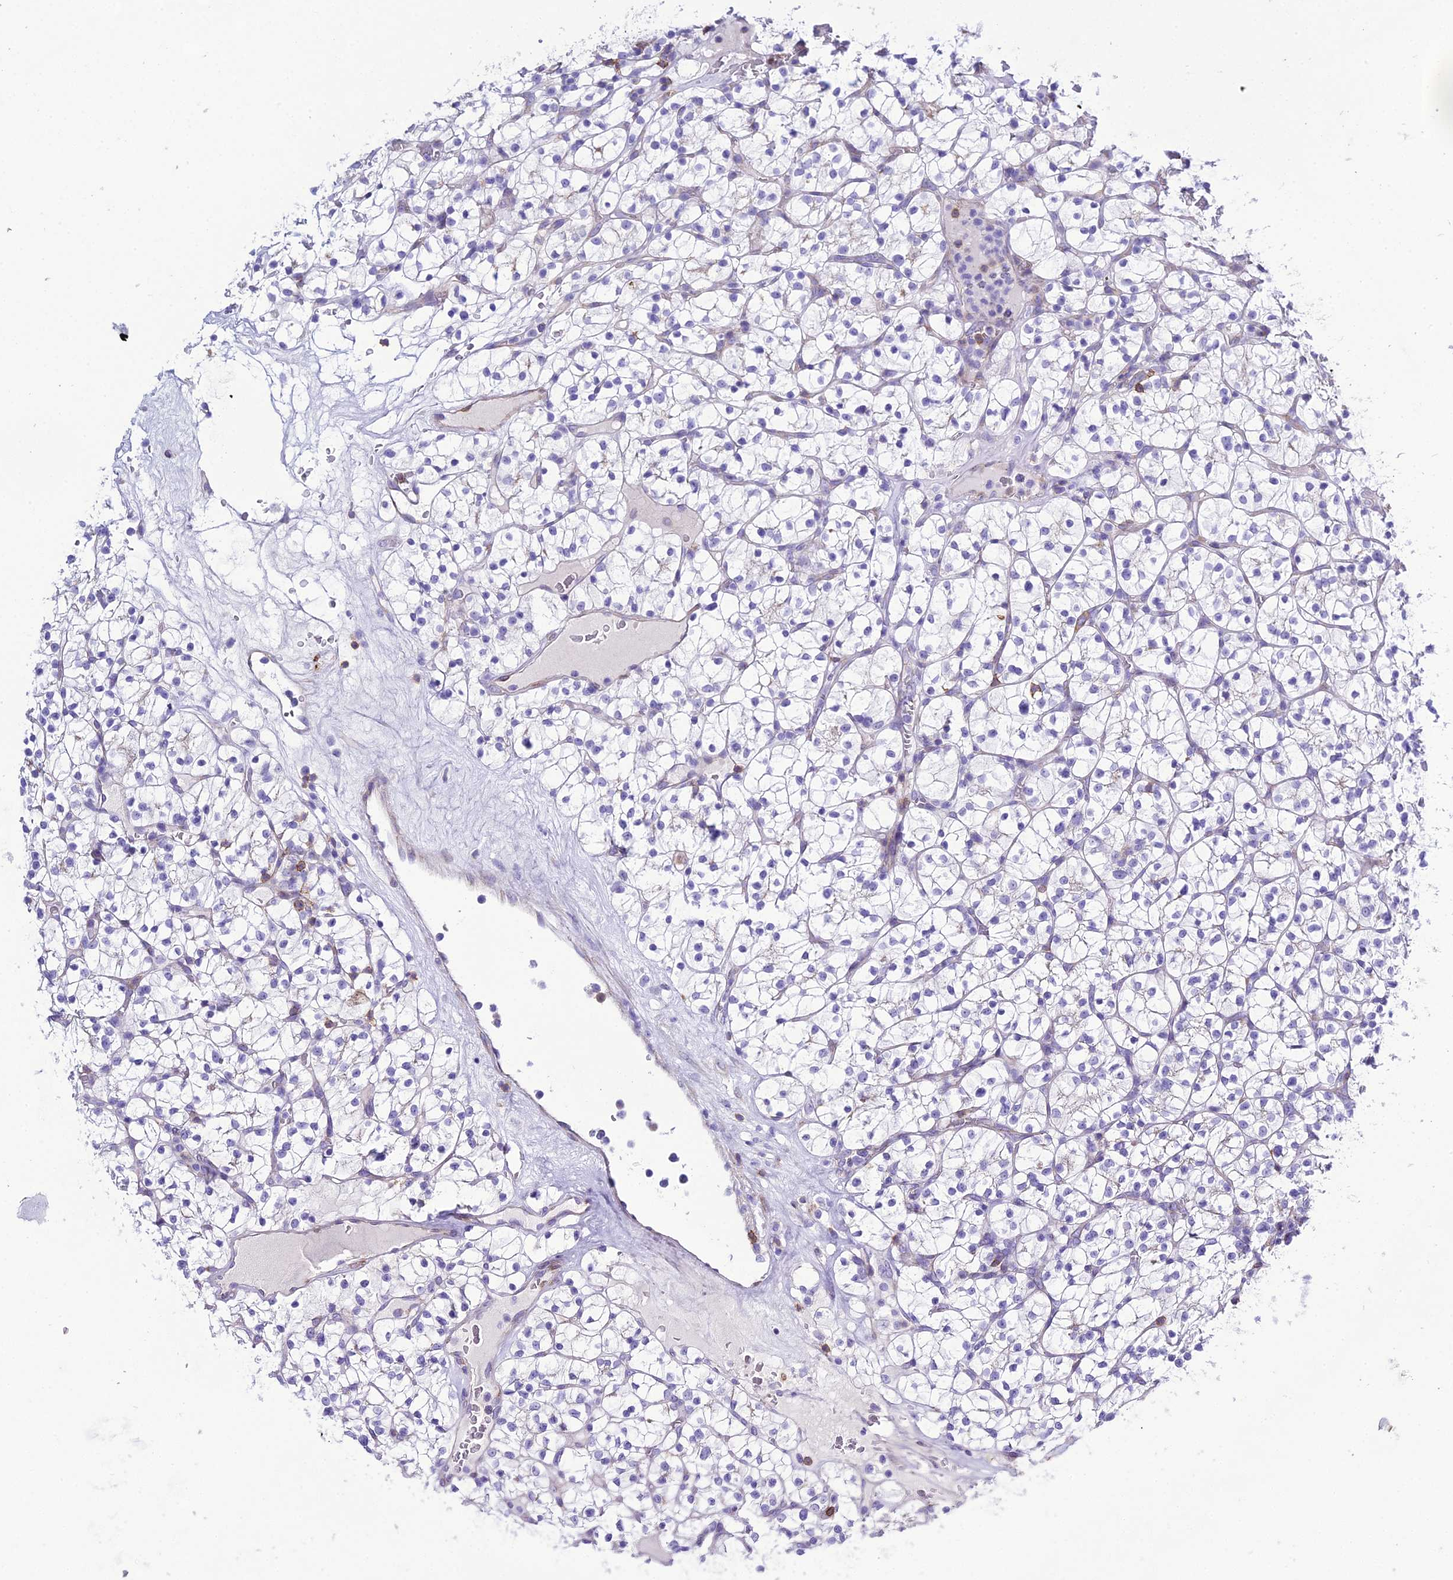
{"staining": {"intensity": "negative", "quantity": "none", "location": "none"}, "tissue": "renal cancer", "cell_type": "Tumor cells", "image_type": "cancer", "snomed": [{"axis": "morphology", "description": "Adenocarcinoma, NOS"}, {"axis": "topography", "description": "Kidney"}], "caption": "This is a image of immunohistochemistry (IHC) staining of adenocarcinoma (renal), which shows no staining in tumor cells.", "gene": "OR1Q1", "patient": {"sex": "female", "age": 64}}